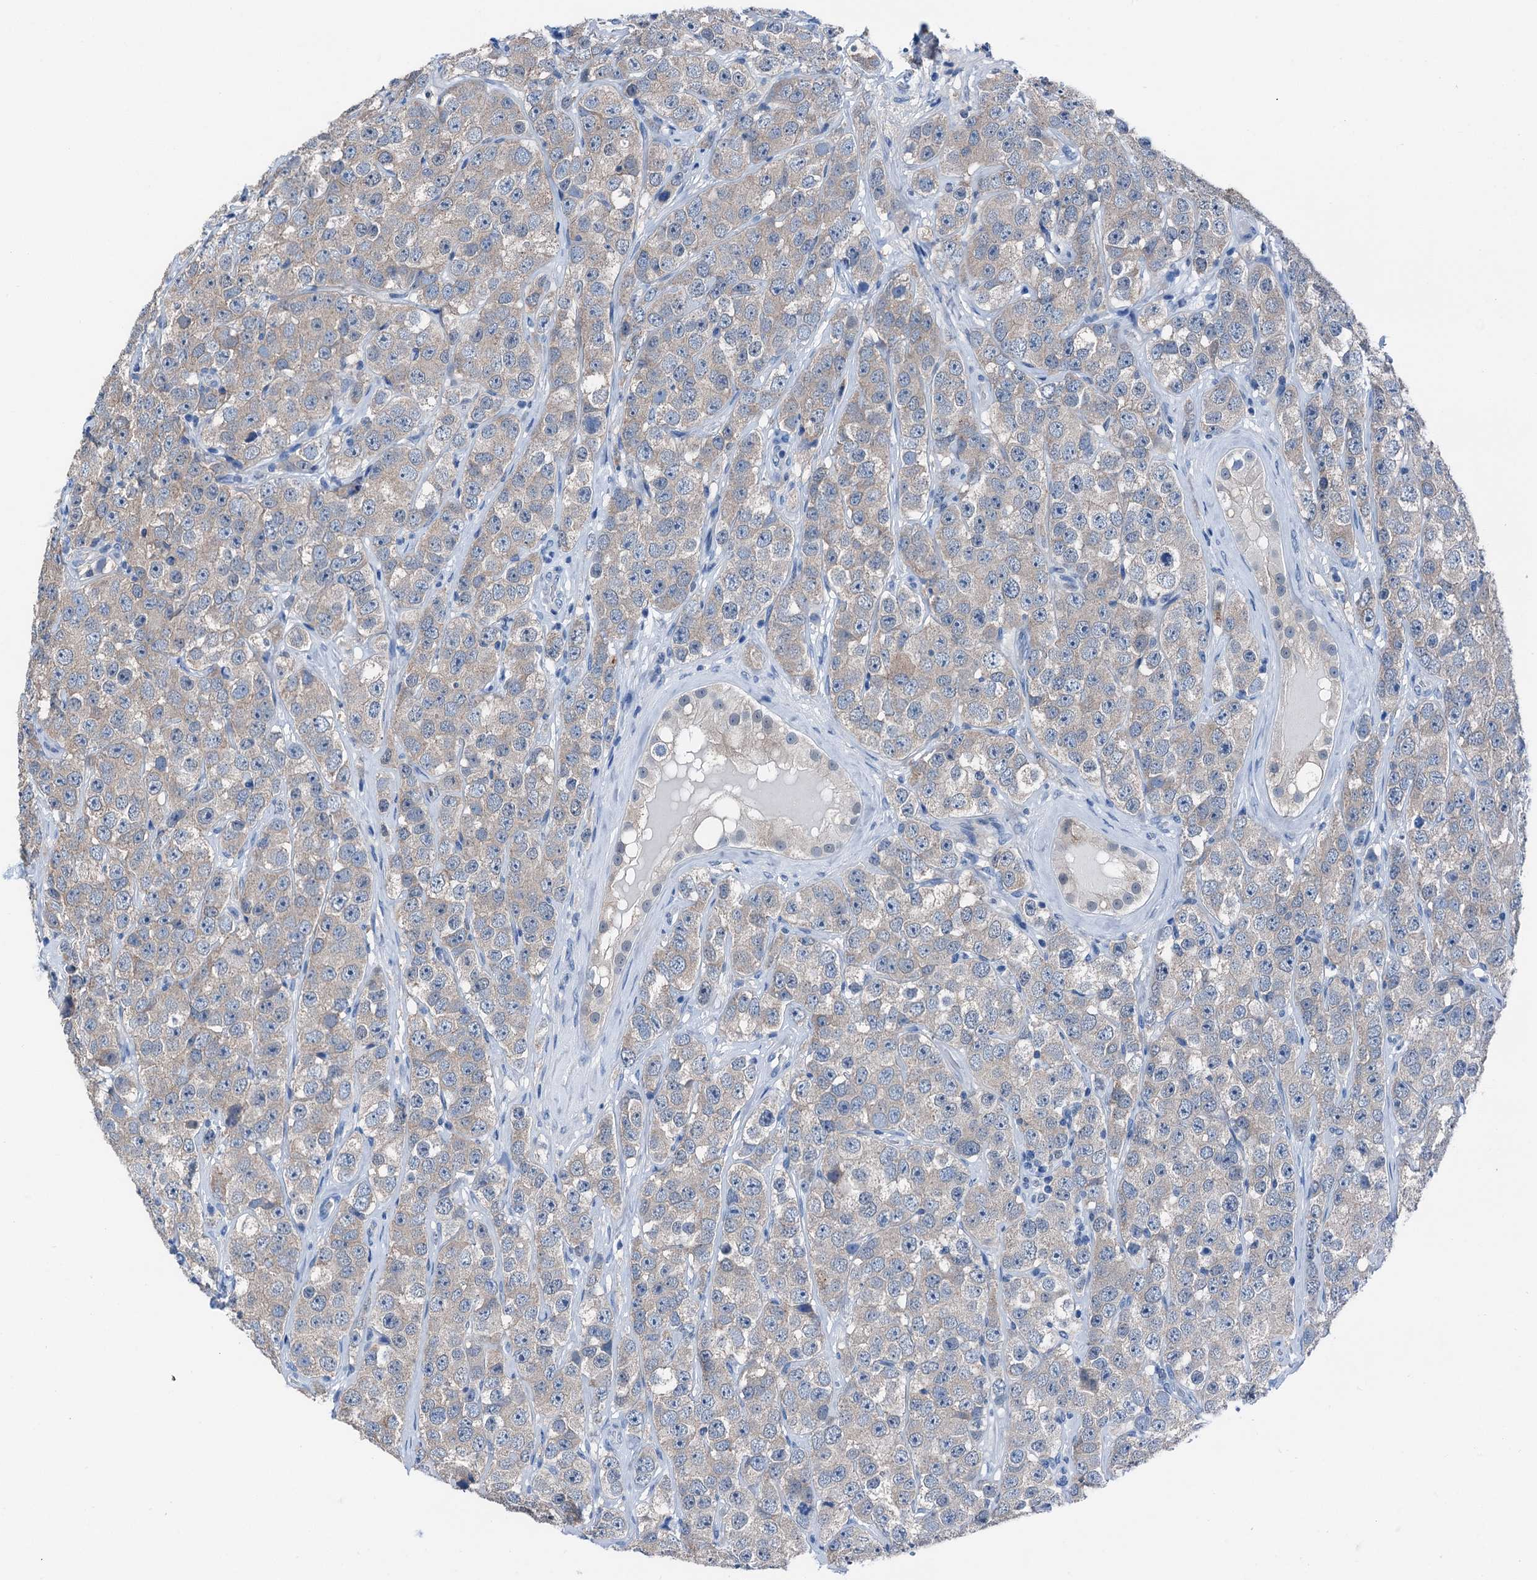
{"staining": {"intensity": "negative", "quantity": "none", "location": "none"}, "tissue": "testis cancer", "cell_type": "Tumor cells", "image_type": "cancer", "snomed": [{"axis": "morphology", "description": "Seminoma, NOS"}, {"axis": "topography", "description": "Testis"}], "caption": "This is an IHC histopathology image of human testis cancer (seminoma). There is no staining in tumor cells.", "gene": "CBLN3", "patient": {"sex": "male", "age": 28}}